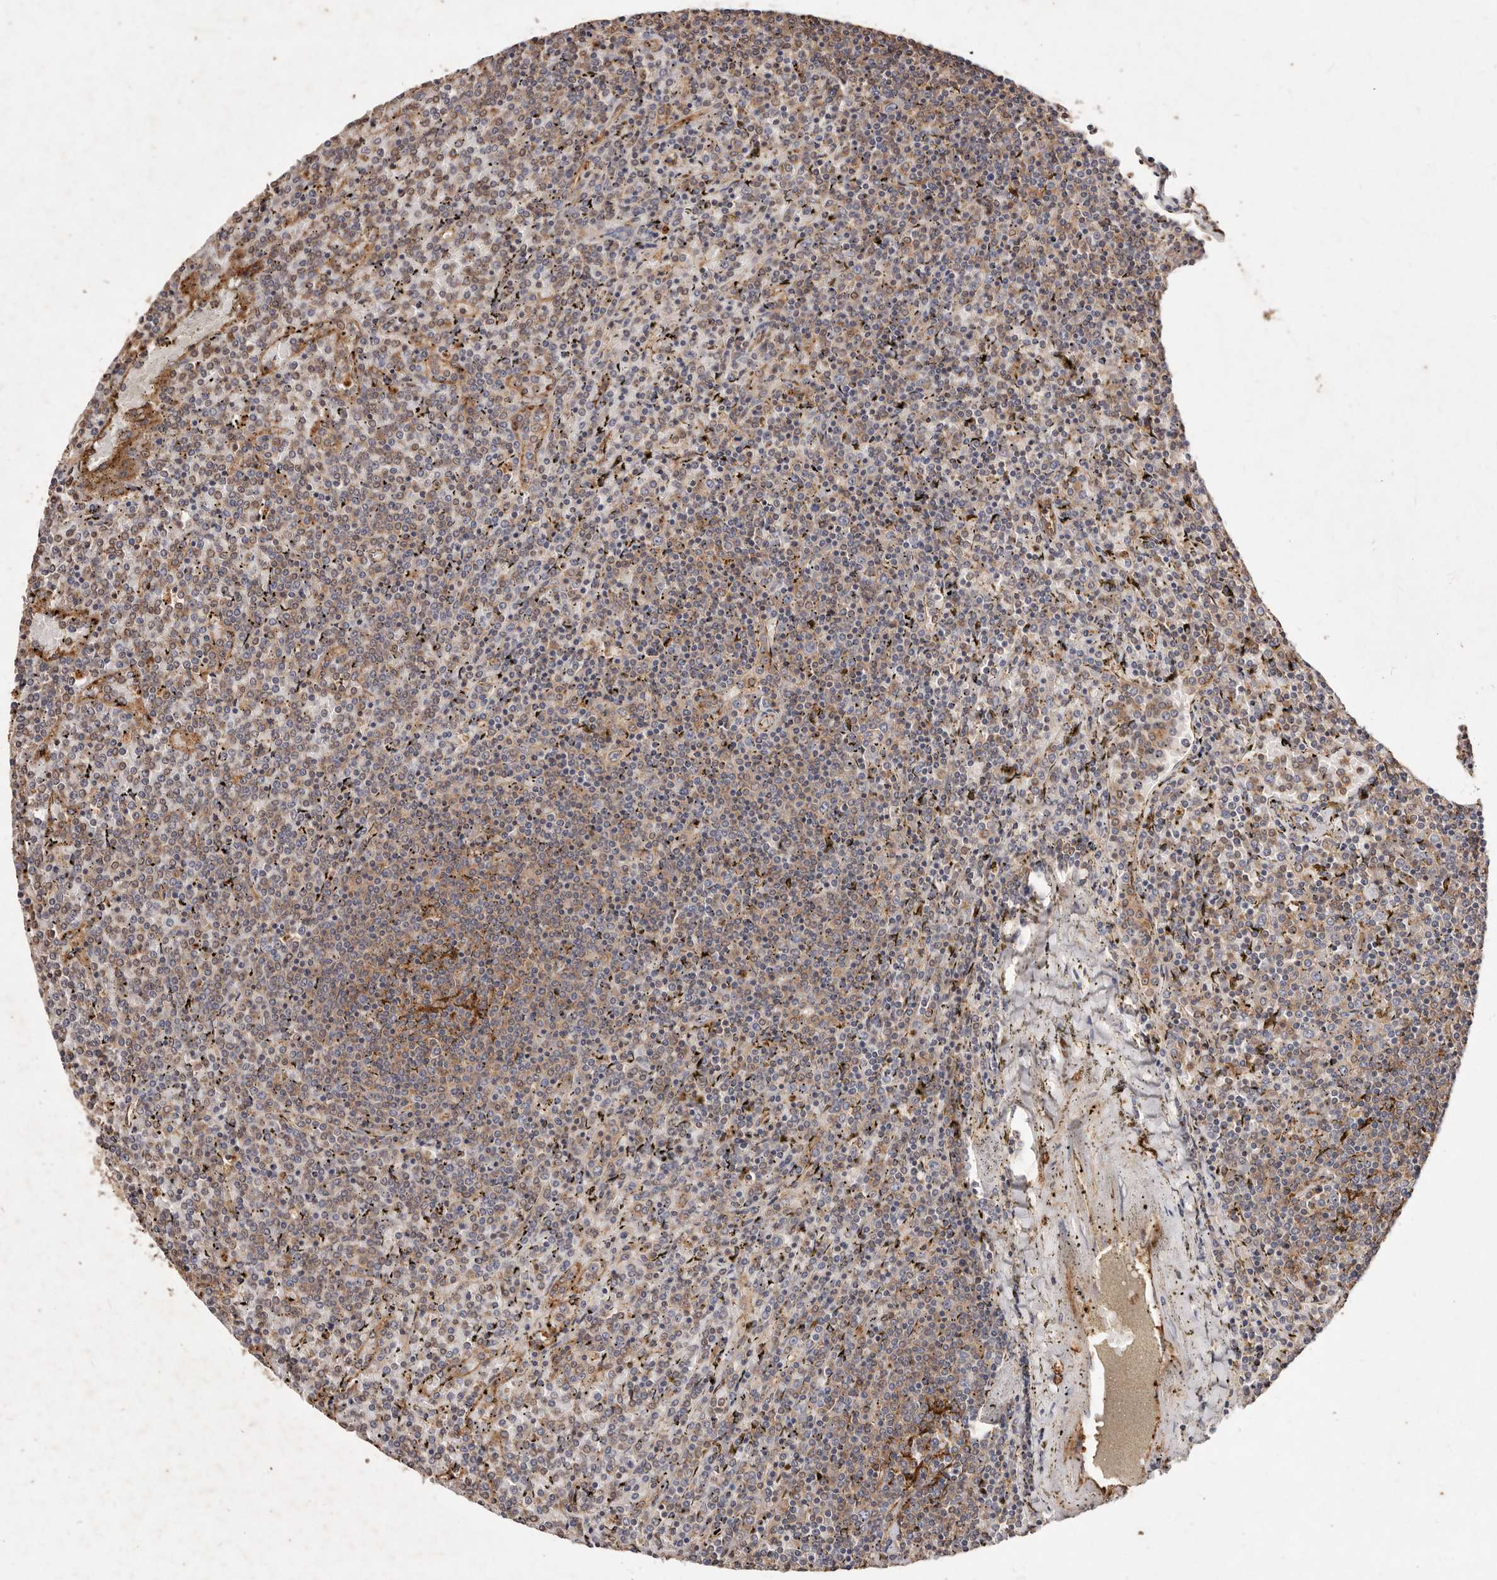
{"staining": {"intensity": "weak", "quantity": "25%-75%", "location": "cytoplasmic/membranous"}, "tissue": "lymphoma", "cell_type": "Tumor cells", "image_type": "cancer", "snomed": [{"axis": "morphology", "description": "Malignant lymphoma, non-Hodgkin's type, Low grade"}, {"axis": "topography", "description": "Spleen"}], "caption": "Immunohistochemistry (IHC) of lymphoma reveals low levels of weak cytoplasmic/membranous positivity in about 25%-75% of tumor cells.", "gene": "CCL14", "patient": {"sex": "female", "age": 19}}